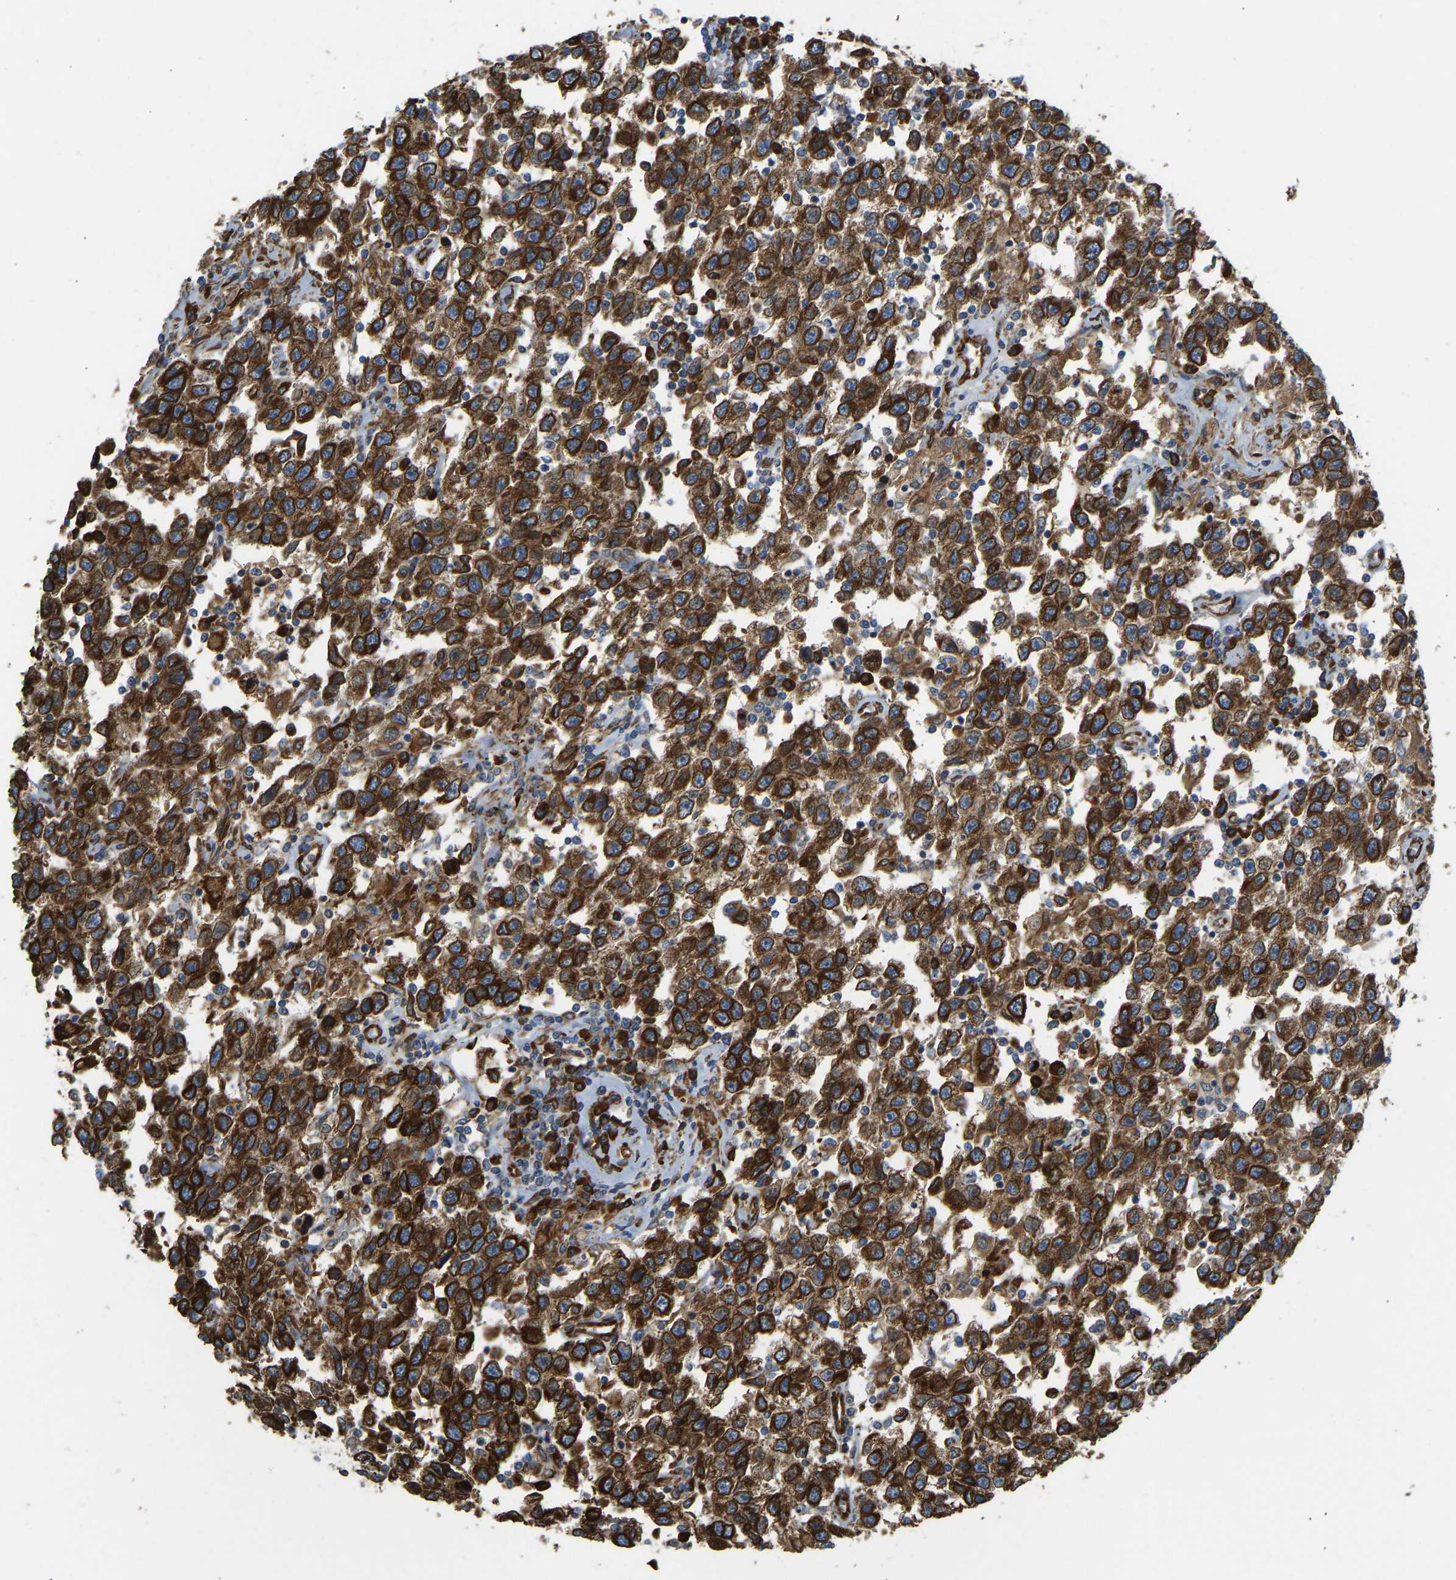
{"staining": {"intensity": "strong", "quantity": ">75%", "location": "cytoplasmic/membranous,nuclear"}, "tissue": "testis cancer", "cell_type": "Tumor cells", "image_type": "cancer", "snomed": [{"axis": "morphology", "description": "Seminoma, NOS"}, {"axis": "topography", "description": "Testis"}], "caption": "Protein expression analysis of testis cancer (seminoma) reveals strong cytoplasmic/membranous and nuclear expression in about >75% of tumor cells.", "gene": "BEX3", "patient": {"sex": "male", "age": 41}}